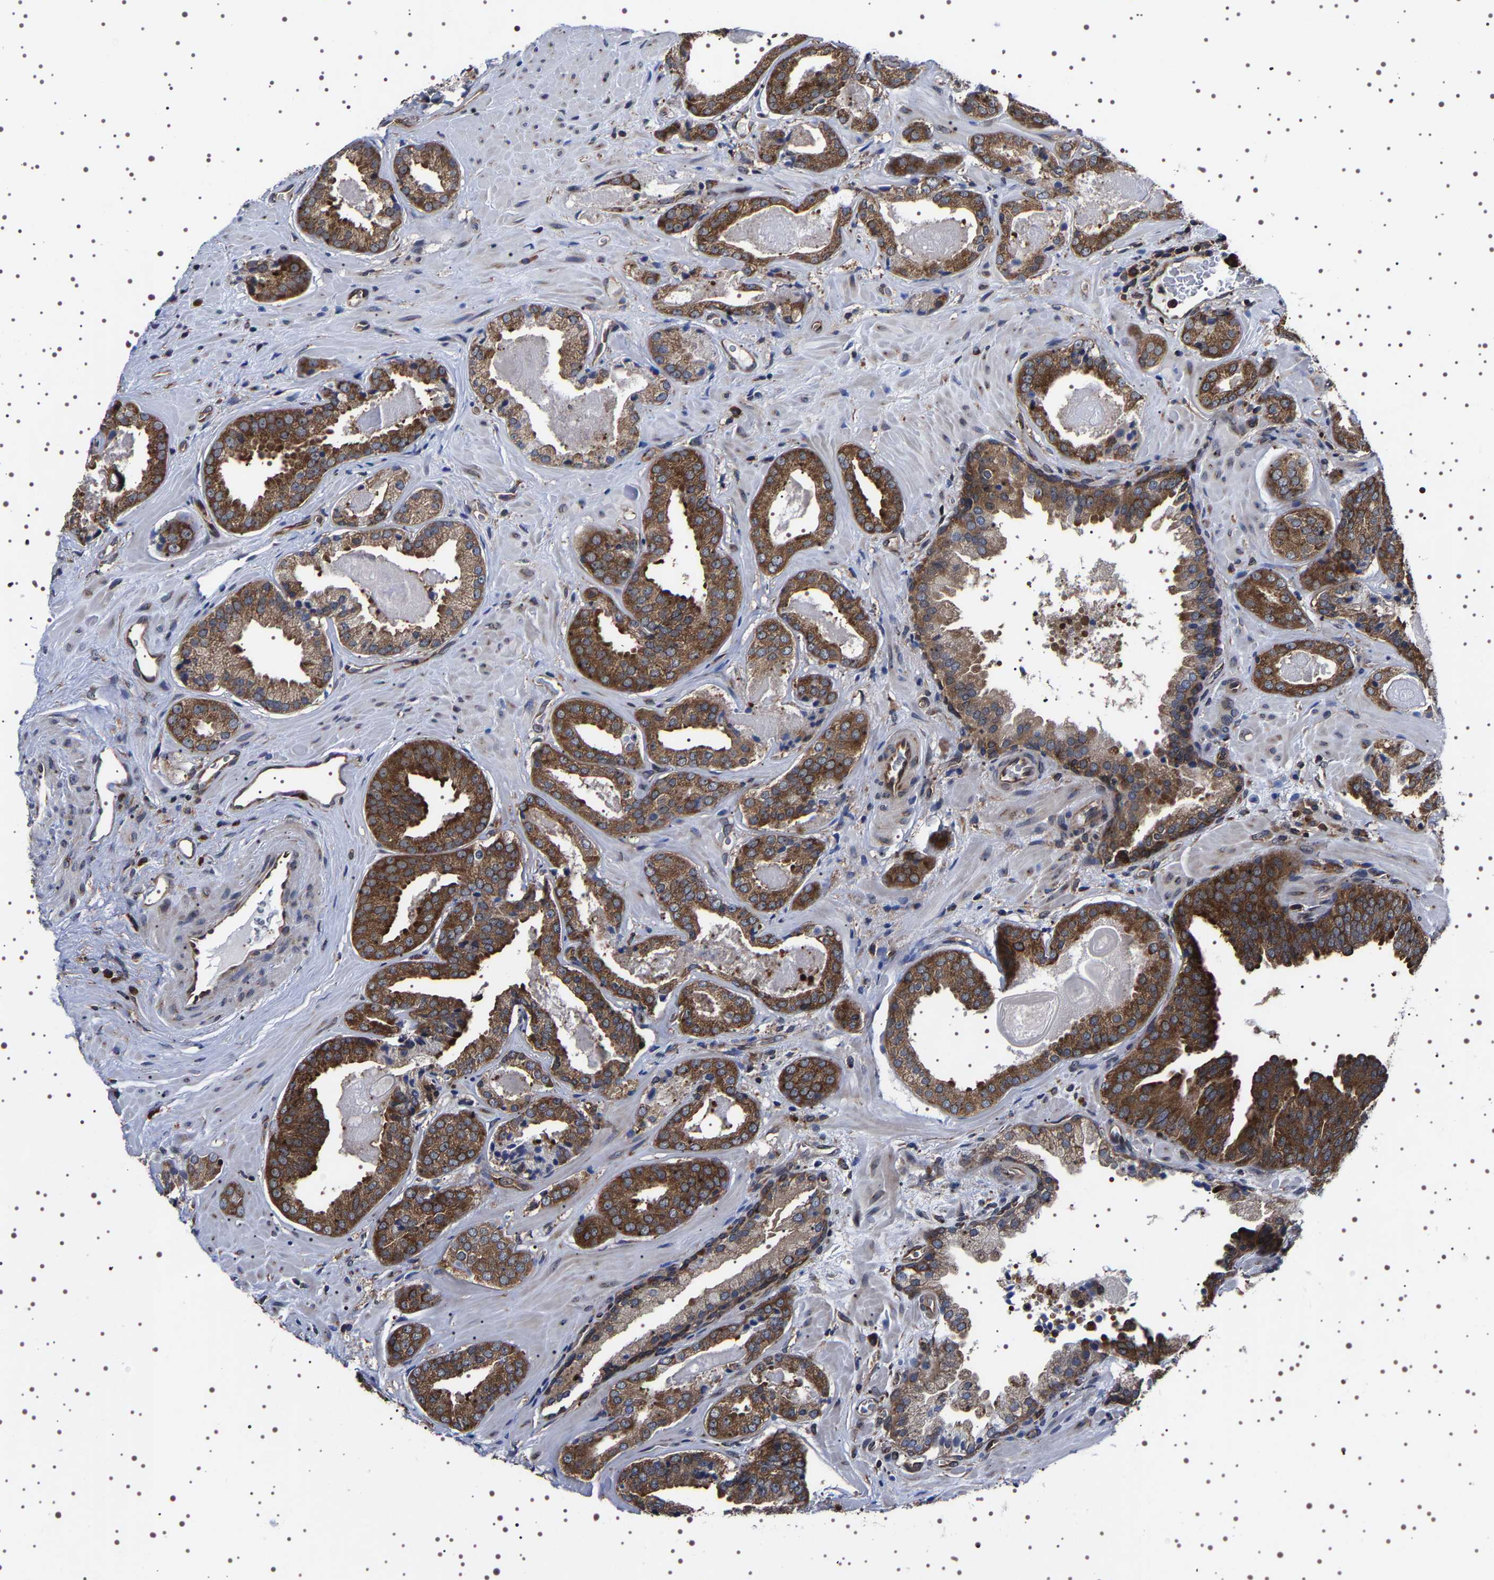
{"staining": {"intensity": "strong", "quantity": ">75%", "location": "cytoplasmic/membranous"}, "tissue": "prostate cancer", "cell_type": "Tumor cells", "image_type": "cancer", "snomed": [{"axis": "morphology", "description": "Adenocarcinoma, Low grade"}, {"axis": "topography", "description": "Prostate"}], "caption": "The immunohistochemical stain highlights strong cytoplasmic/membranous positivity in tumor cells of prostate cancer (adenocarcinoma (low-grade)) tissue.", "gene": "DARS1", "patient": {"sex": "male", "age": 71}}